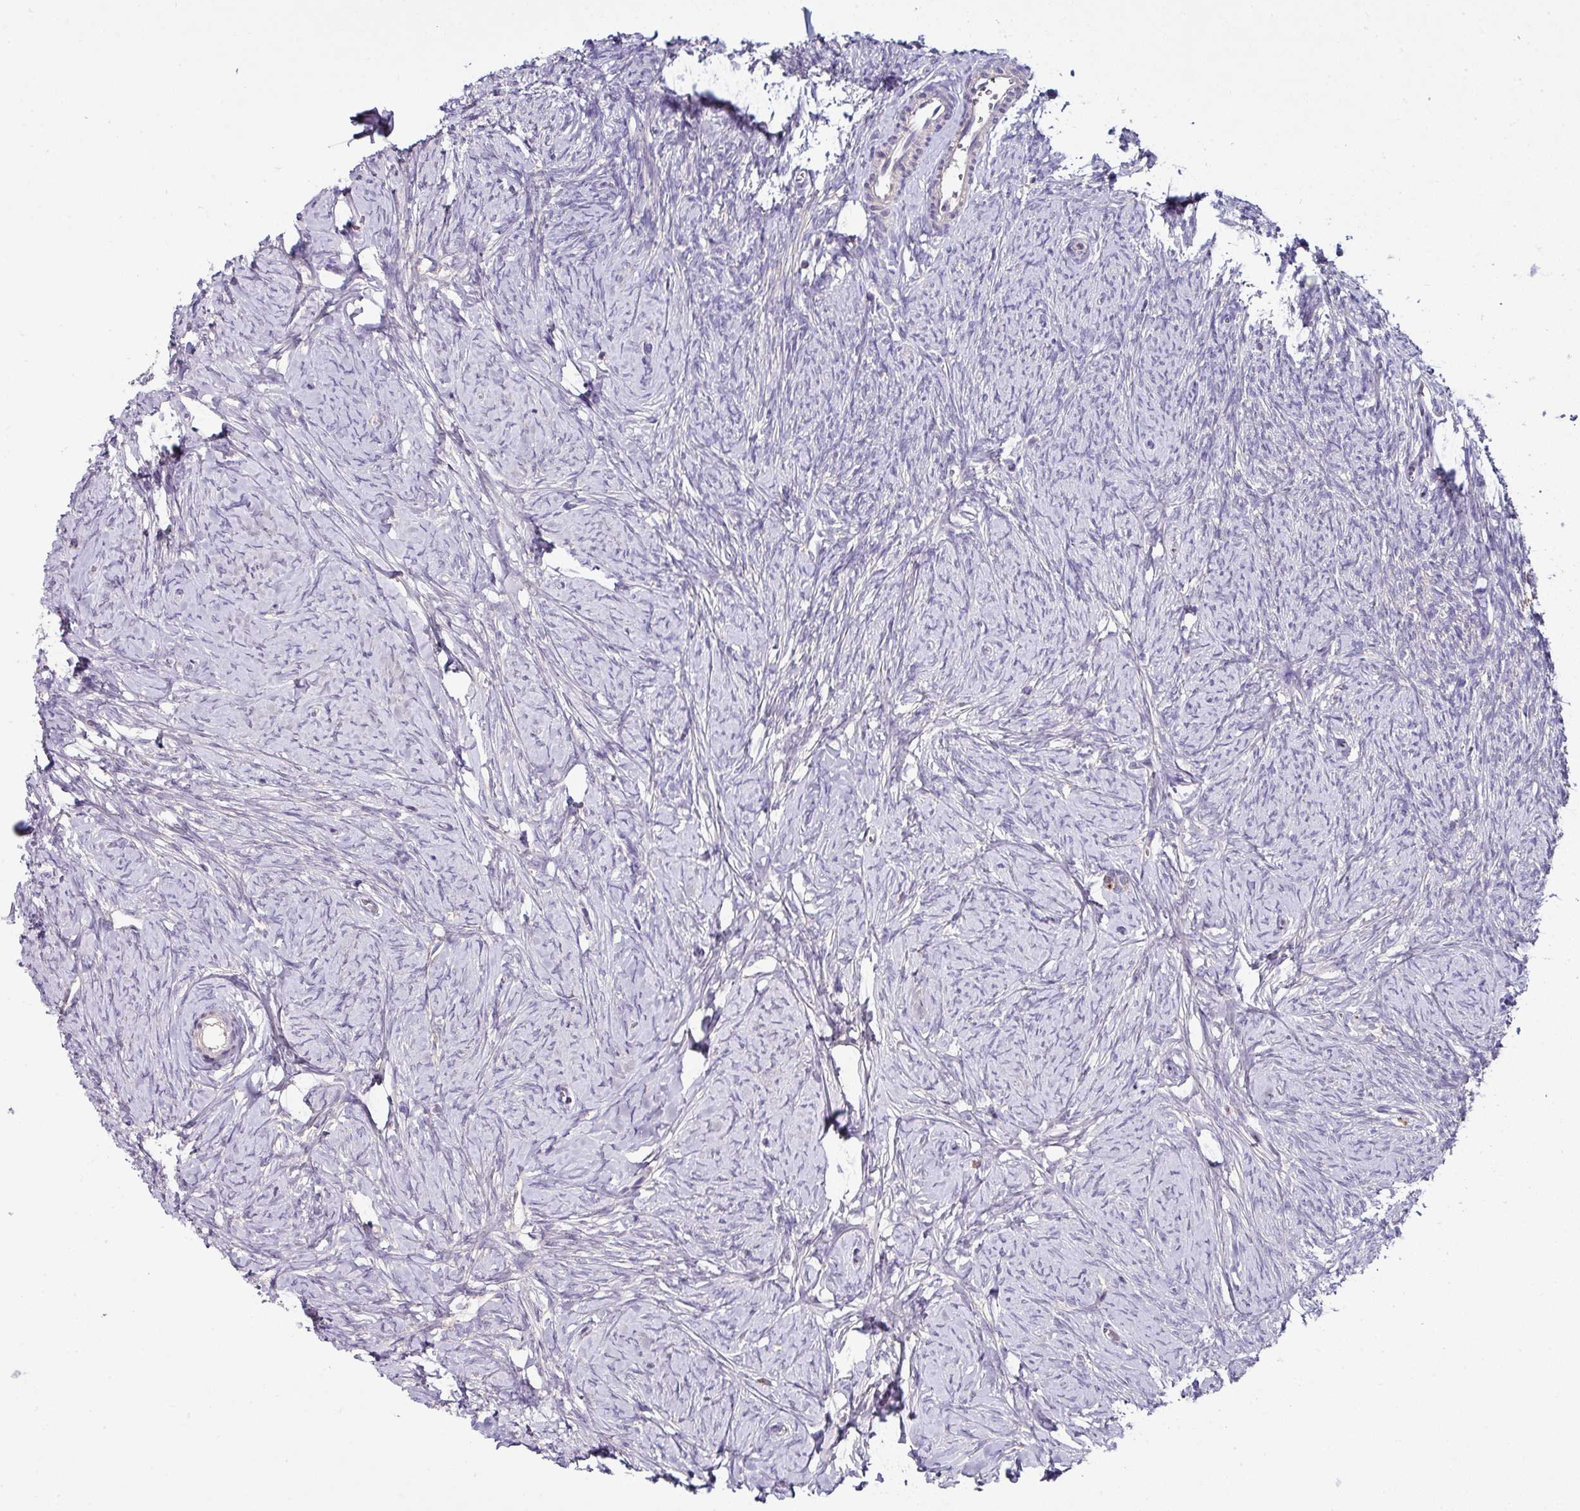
{"staining": {"intensity": "negative", "quantity": "none", "location": "none"}, "tissue": "ovary", "cell_type": "Ovarian stroma cells", "image_type": "normal", "snomed": [{"axis": "morphology", "description": "Normal tissue, NOS"}, {"axis": "topography", "description": "Ovary"}], "caption": "The immunohistochemistry (IHC) image has no significant positivity in ovarian stroma cells of ovary.", "gene": "AEBP2", "patient": {"sex": "female", "age": 44}}